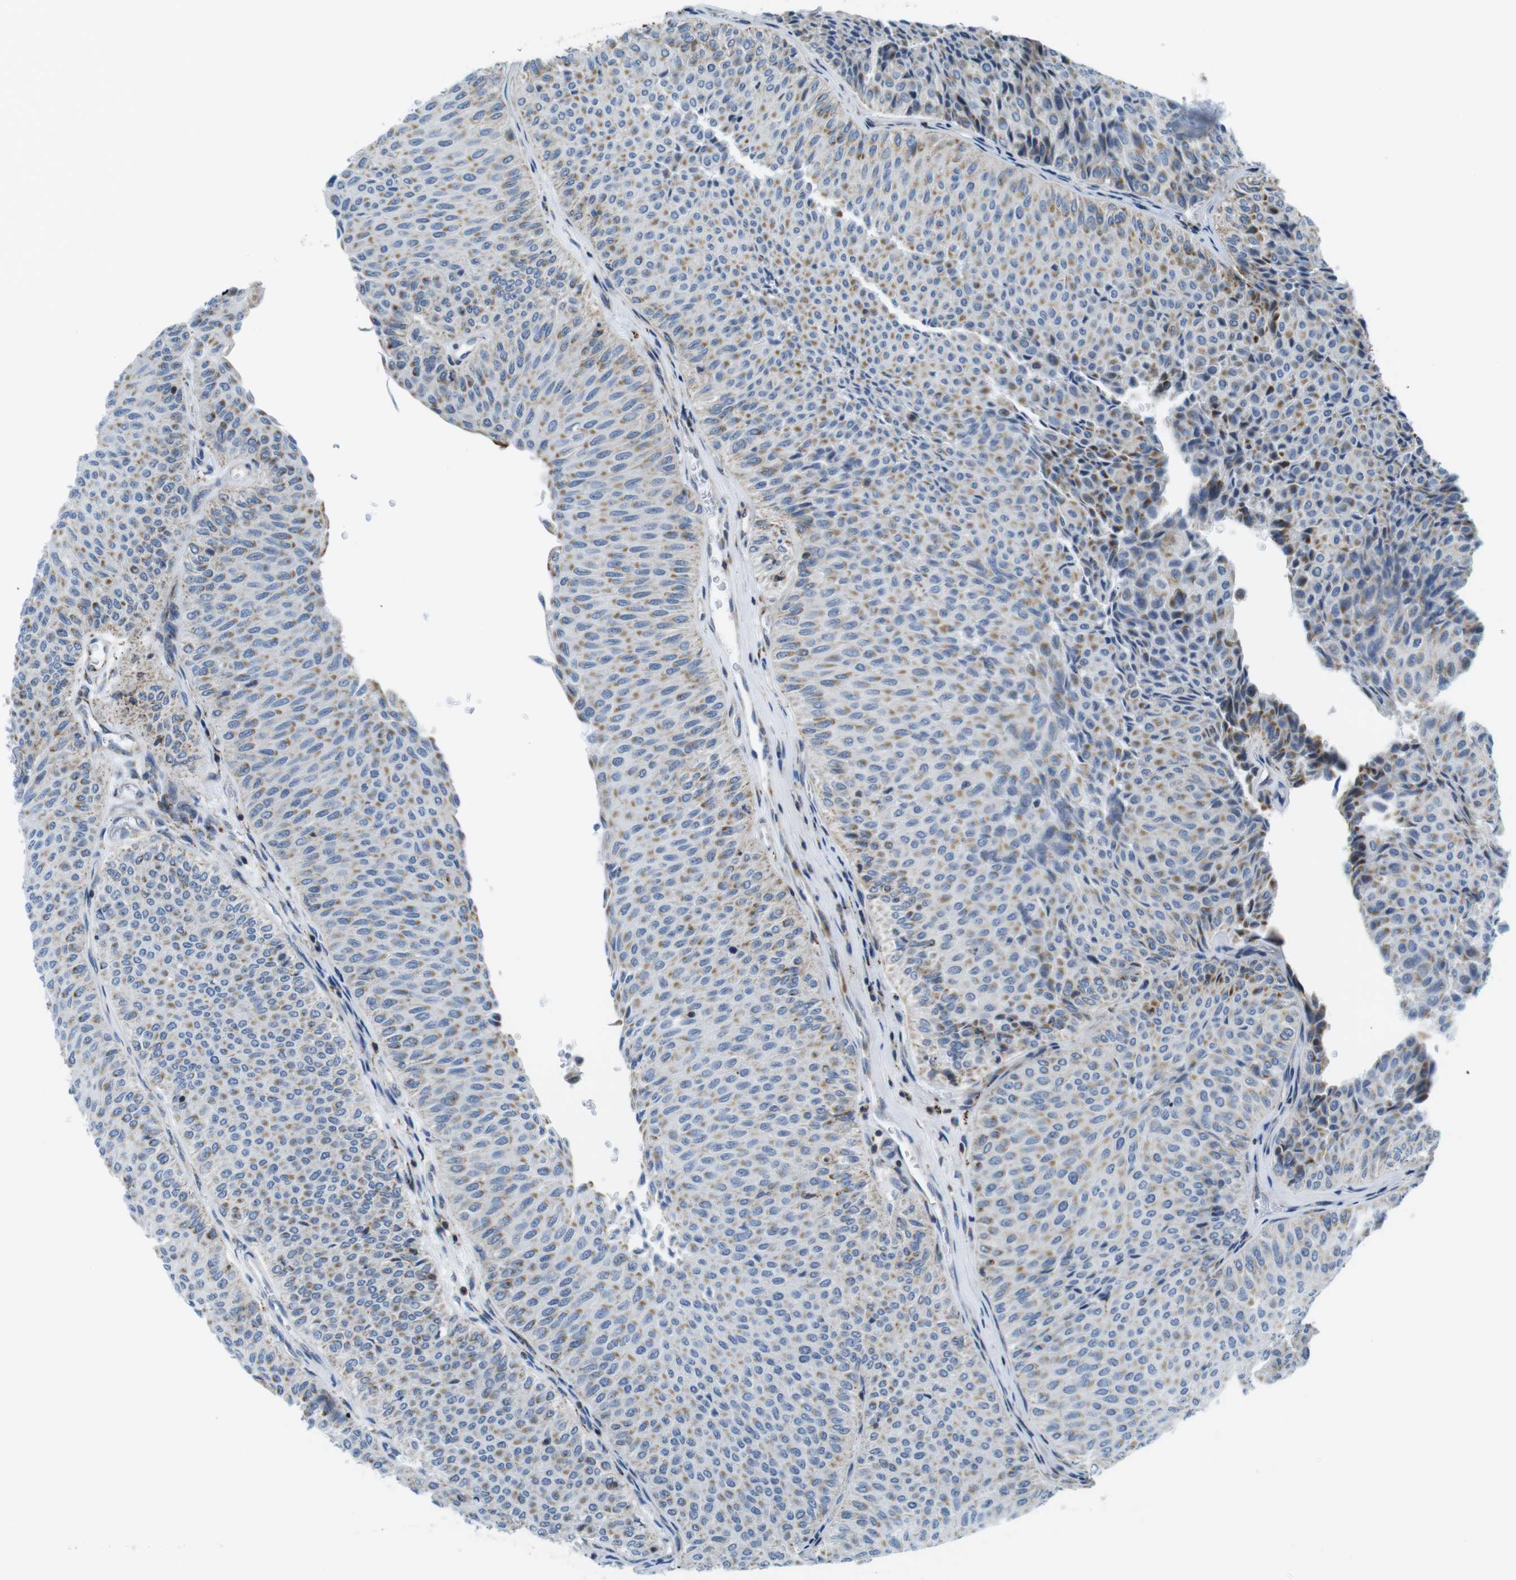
{"staining": {"intensity": "negative", "quantity": "none", "location": "none"}, "tissue": "urothelial cancer", "cell_type": "Tumor cells", "image_type": "cancer", "snomed": [{"axis": "morphology", "description": "Urothelial carcinoma, Low grade"}, {"axis": "topography", "description": "Urinary bladder"}], "caption": "High magnification brightfield microscopy of urothelial carcinoma (low-grade) stained with DAB (brown) and counterstained with hematoxylin (blue): tumor cells show no significant staining. Nuclei are stained in blue.", "gene": "KCNE3", "patient": {"sex": "male", "age": 78}}